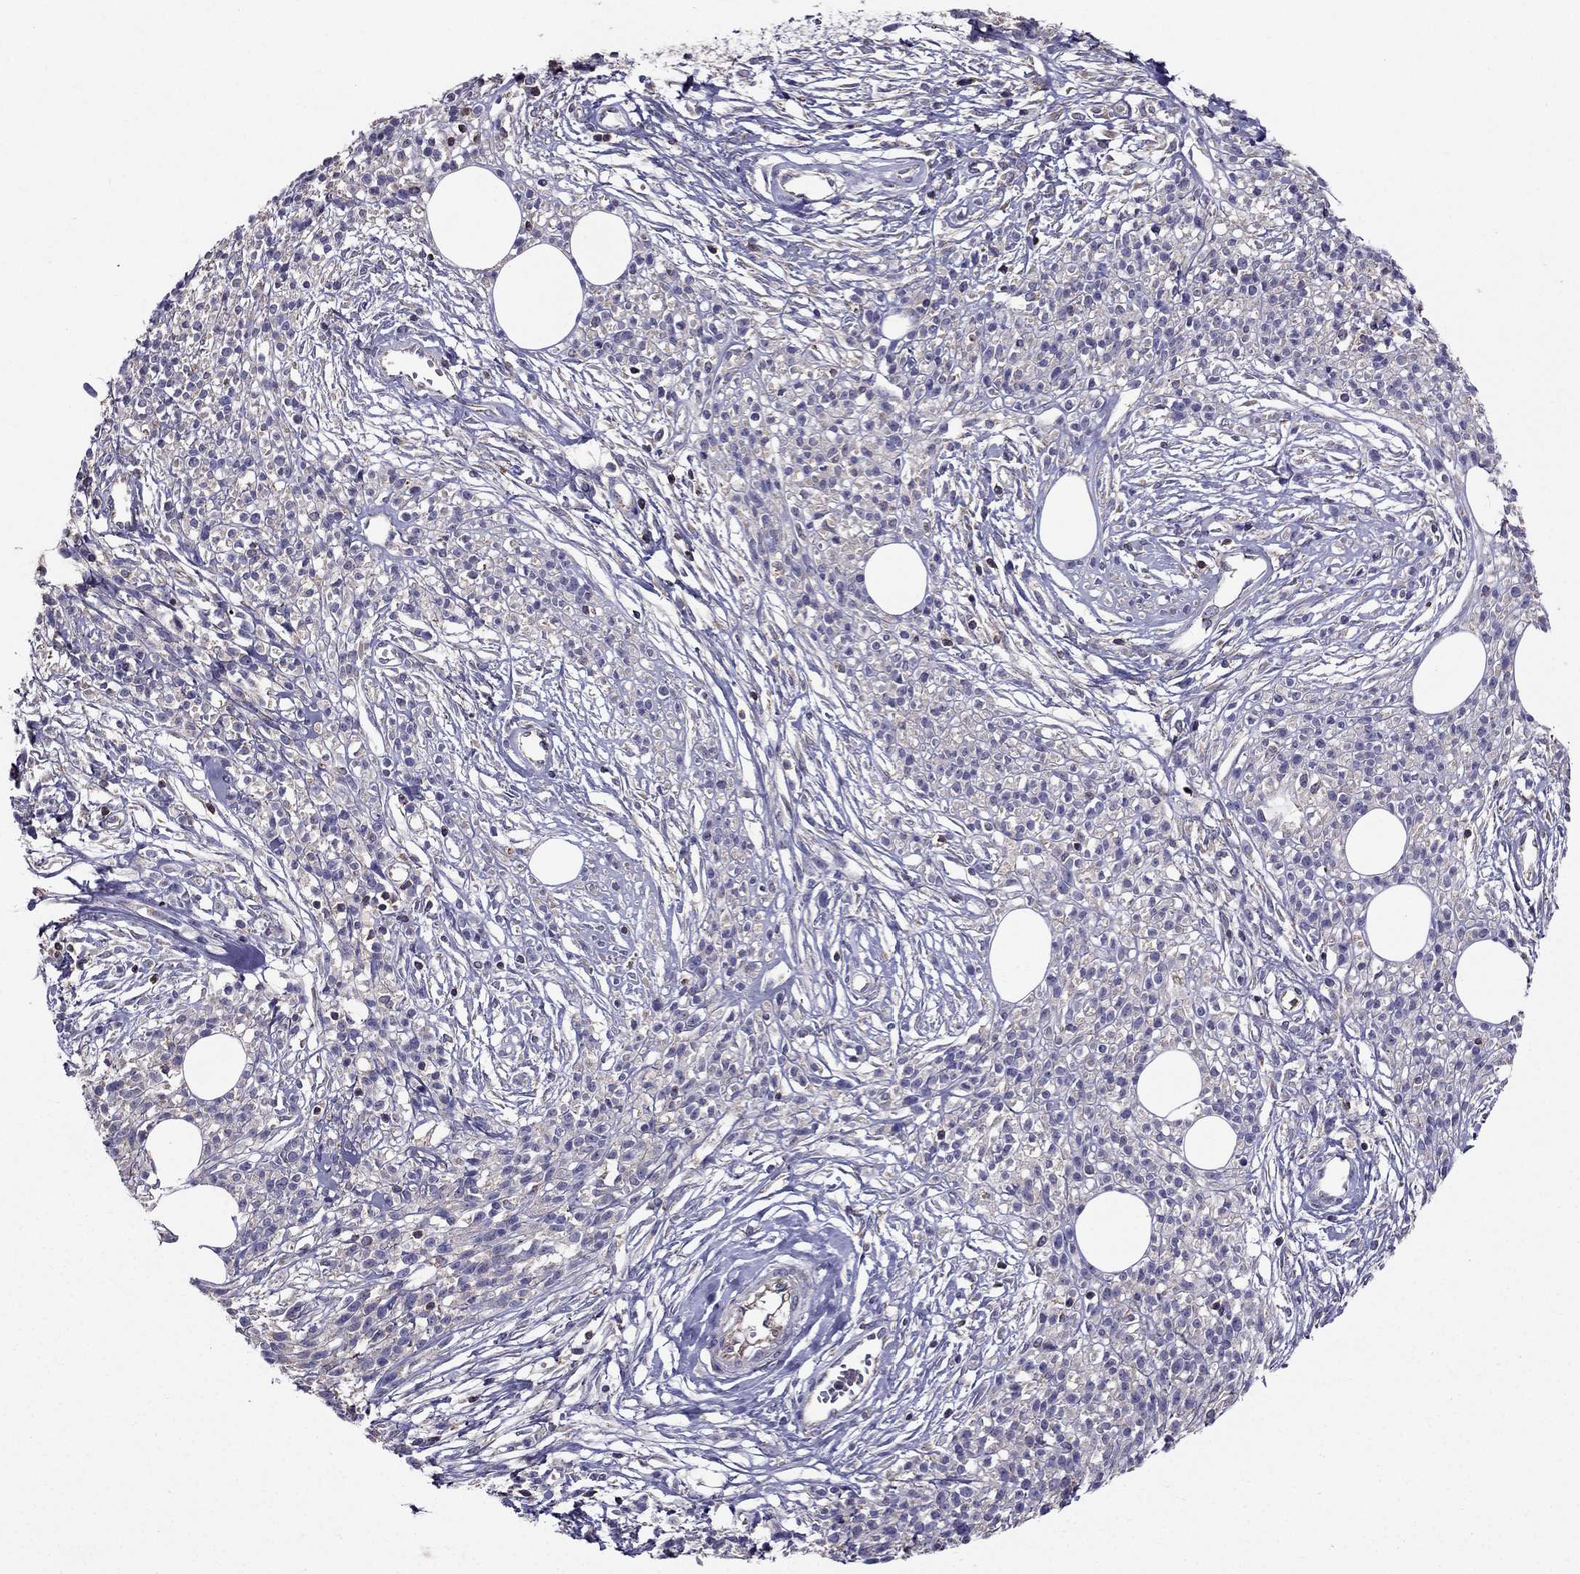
{"staining": {"intensity": "negative", "quantity": "none", "location": "none"}, "tissue": "melanoma", "cell_type": "Tumor cells", "image_type": "cancer", "snomed": [{"axis": "morphology", "description": "Malignant melanoma, NOS"}, {"axis": "topography", "description": "Skin"}, {"axis": "topography", "description": "Skin of trunk"}], "caption": "Tumor cells are negative for protein expression in human malignant melanoma.", "gene": "AAK1", "patient": {"sex": "male", "age": 74}}